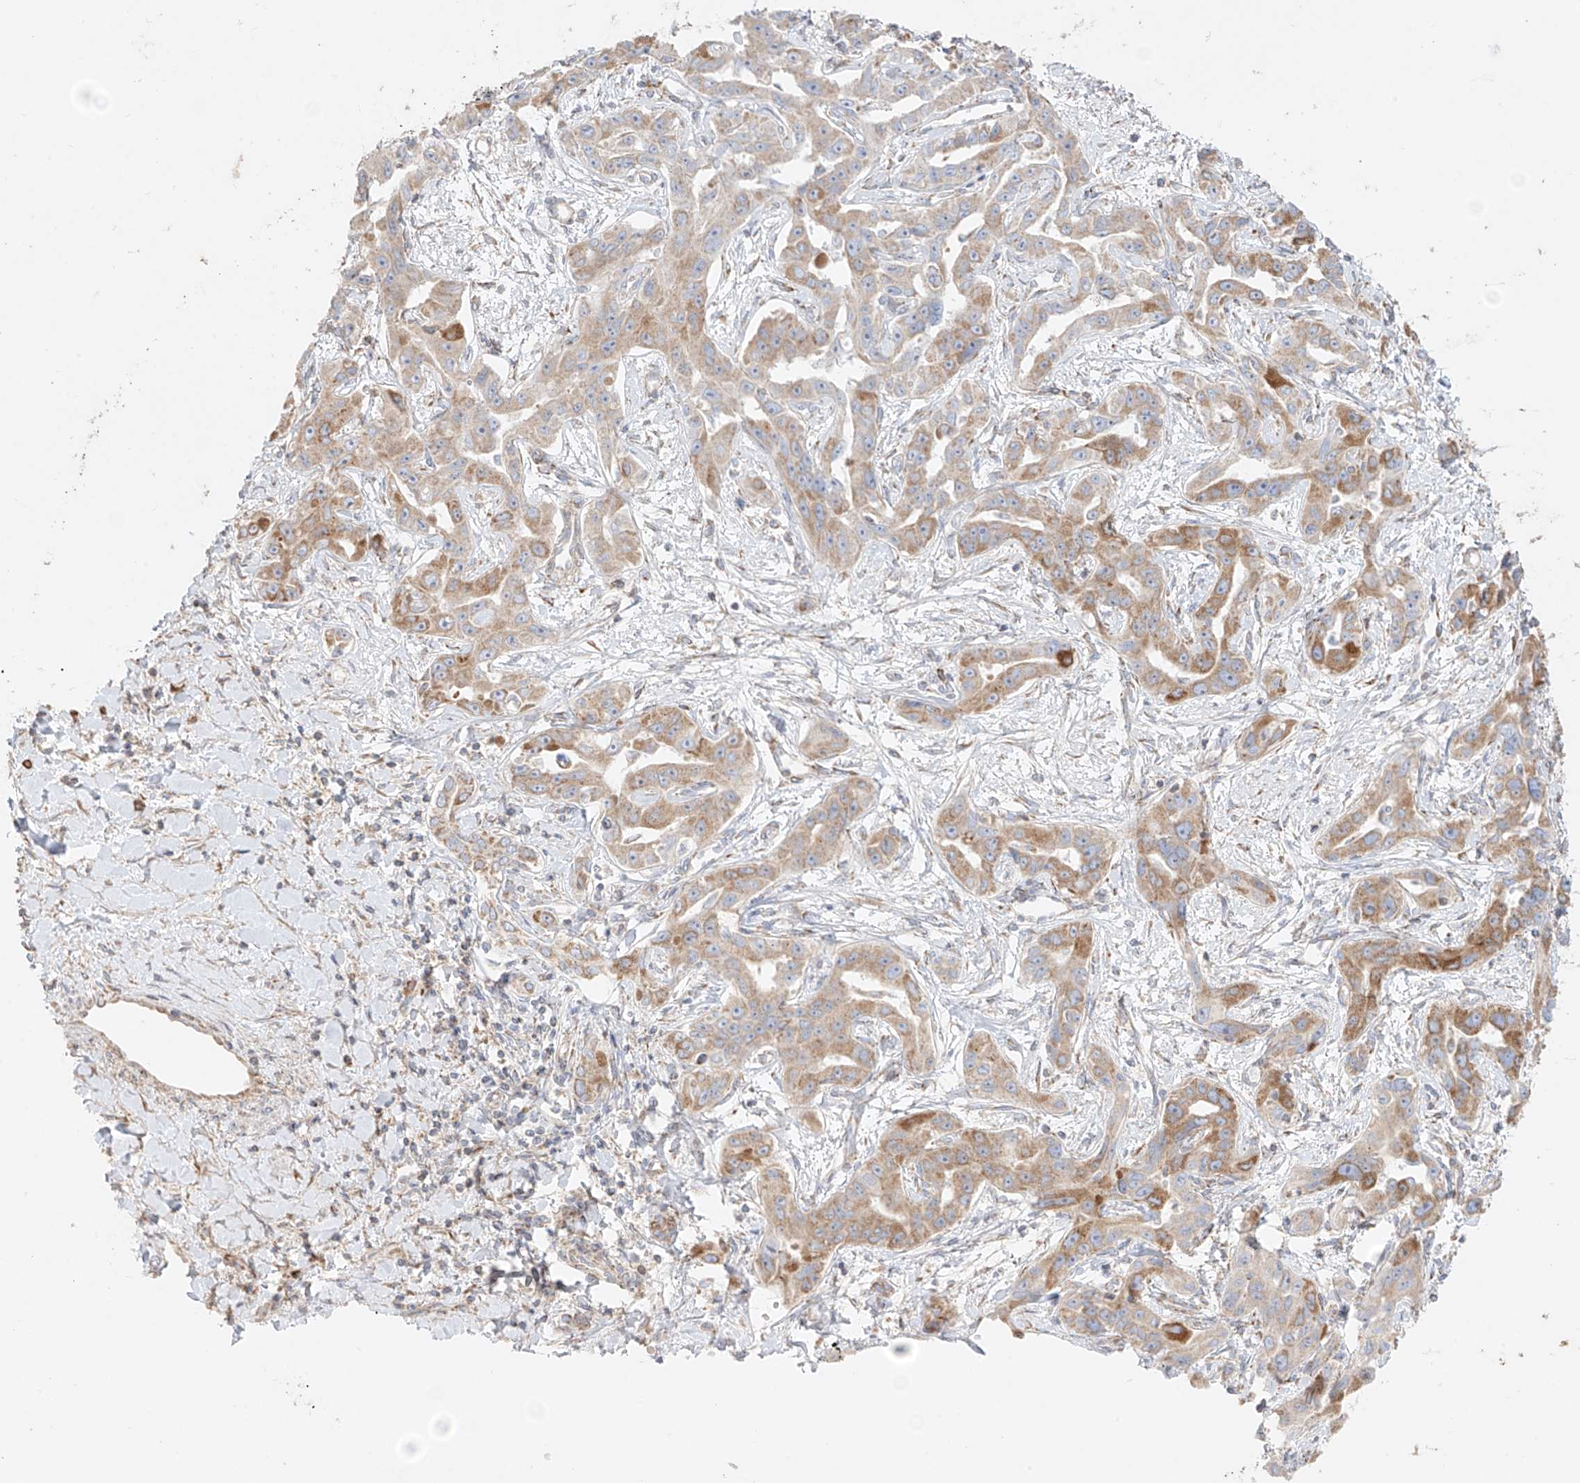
{"staining": {"intensity": "moderate", "quantity": "25%-75%", "location": "cytoplasmic/membranous"}, "tissue": "liver cancer", "cell_type": "Tumor cells", "image_type": "cancer", "snomed": [{"axis": "morphology", "description": "Cholangiocarcinoma"}, {"axis": "topography", "description": "Liver"}], "caption": "A brown stain labels moderate cytoplasmic/membranous positivity of a protein in liver cancer tumor cells.", "gene": "COLGALT2", "patient": {"sex": "male", "age": 59}}